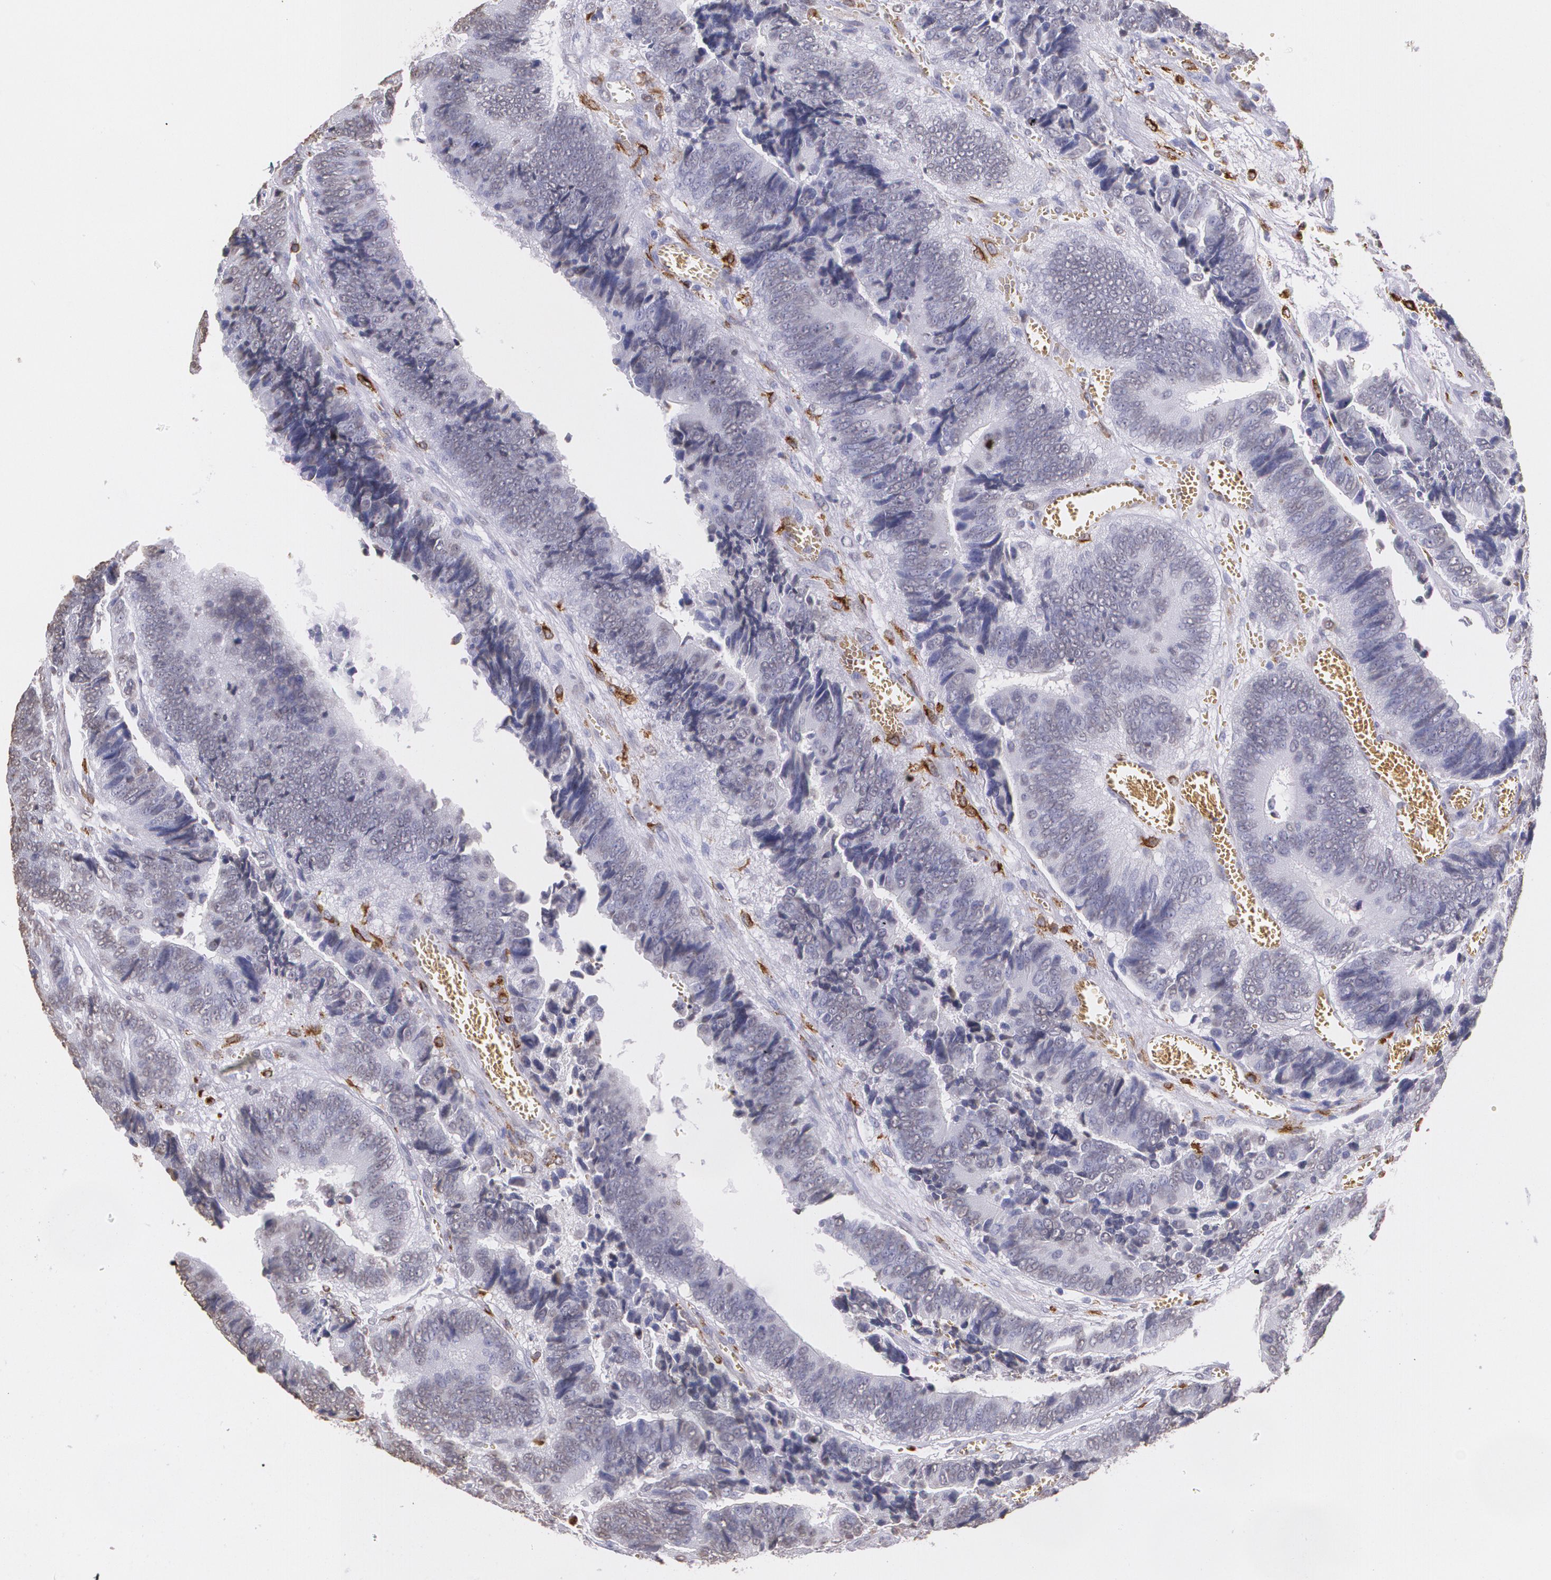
{"staining": {"intensity": "negative", "quantity": "none", "location": "none"}, "tissue": "colorectal cancer", "cell_type": "Tumor cells", "image_type": "cancer", "snomed": [{"axis": "morphology", "description": "Adenocarcinoma, NOS"}, {"axis": "topography", "description": "Colon"}], "caption": "There is no significant expression in tumor cells of colorectal cancer (adenocarcinoma).", "gene": "RTN1", "patient": {"sex": "male", "age": 72}}